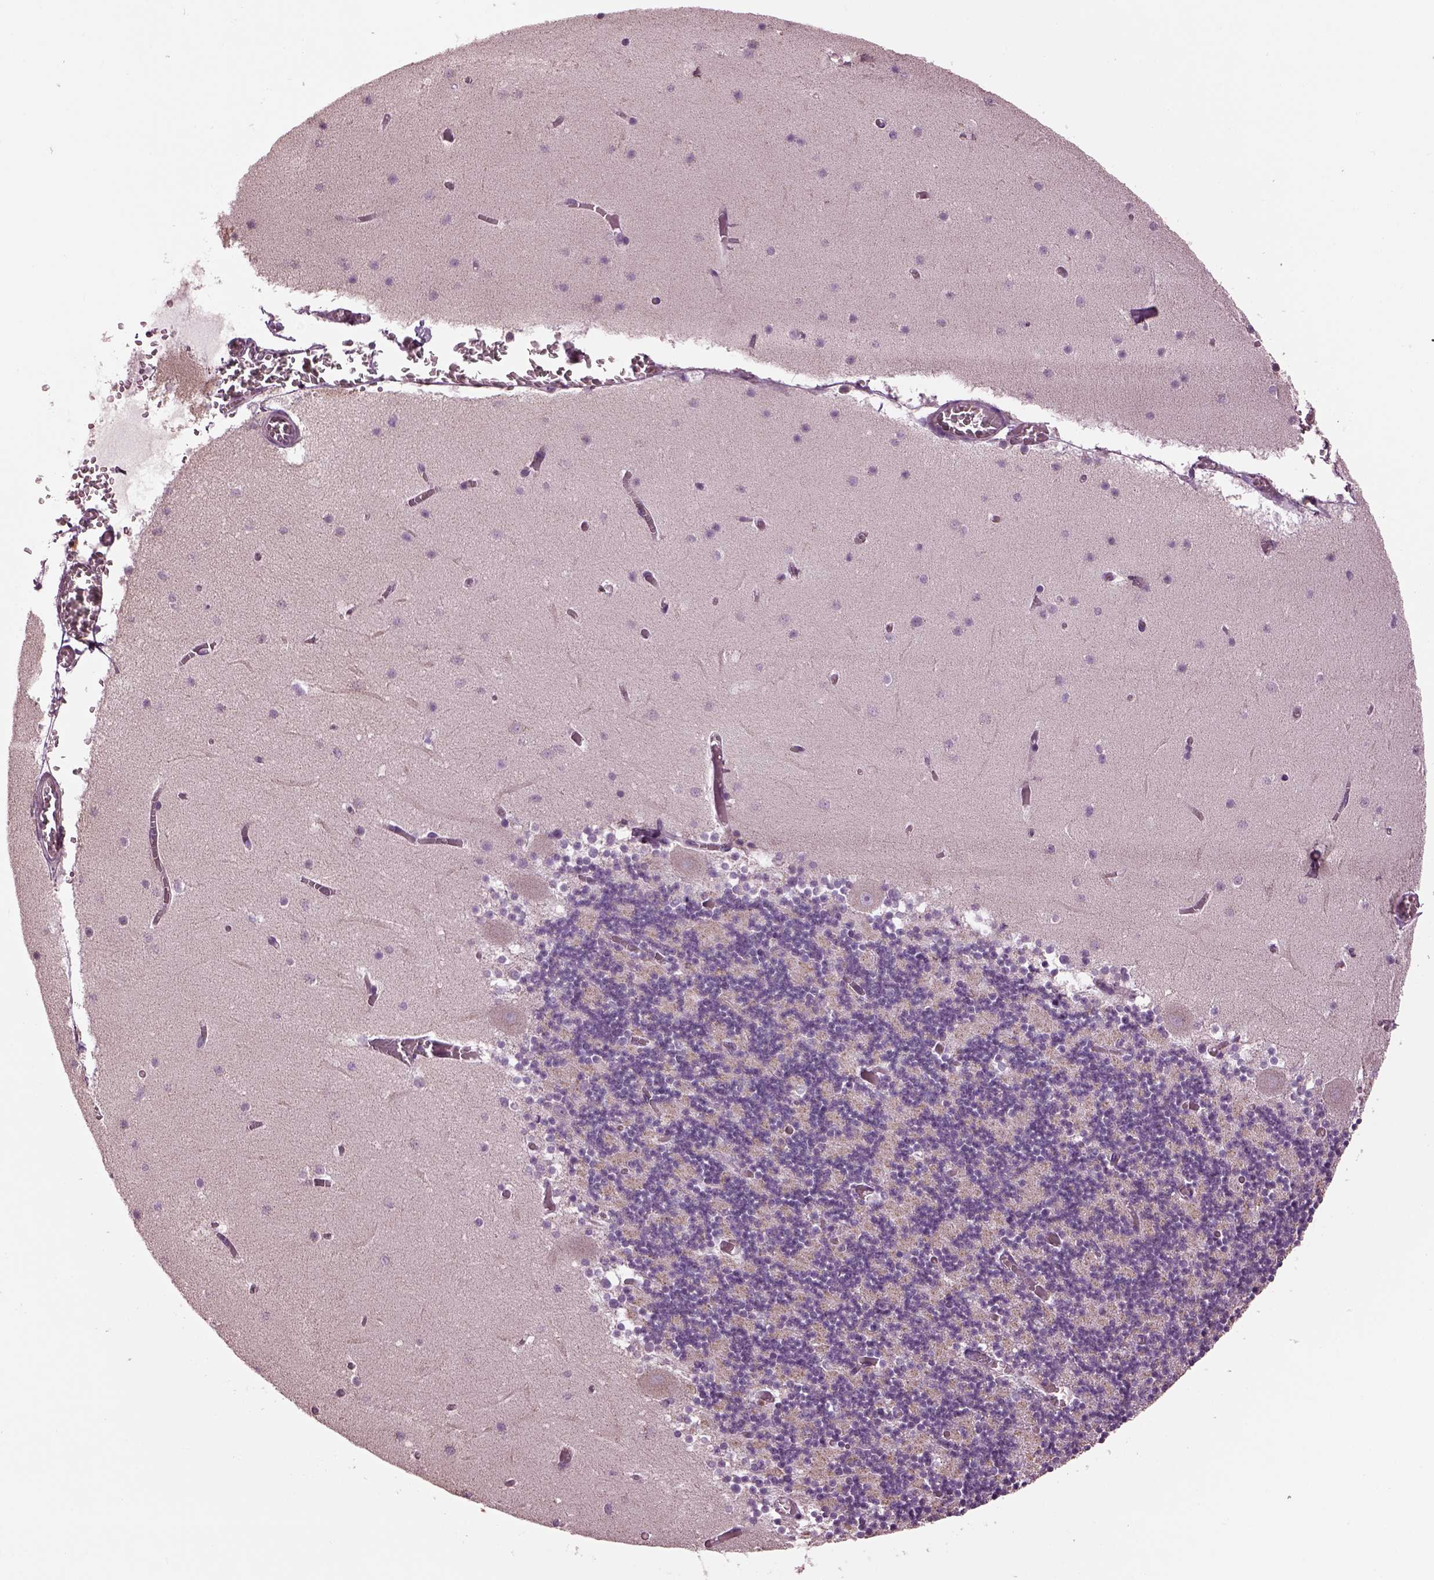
{"staining": {"intensity": "negative", "quantity": "none", "location": "none"}, "tissue": "cerebellum", "cell_type": "Cells in granular layer", "image_type": "normal", "snomed": [{"axis": "morphology", "description": "Normal tissue, NOS"}, {"axis": "topography", "description": "Cerebellum"}], "caption": "This is a image of IHC staining of normal cerebellum, which shows no staining in cells in granular layer. (DAB (3,3'-diaminobenzidine) immunohistochemistry visualized using brightfield microscopy, high magnification).", "gene": "SPATA7", "patient": {"sex": "female", "age": 28}}